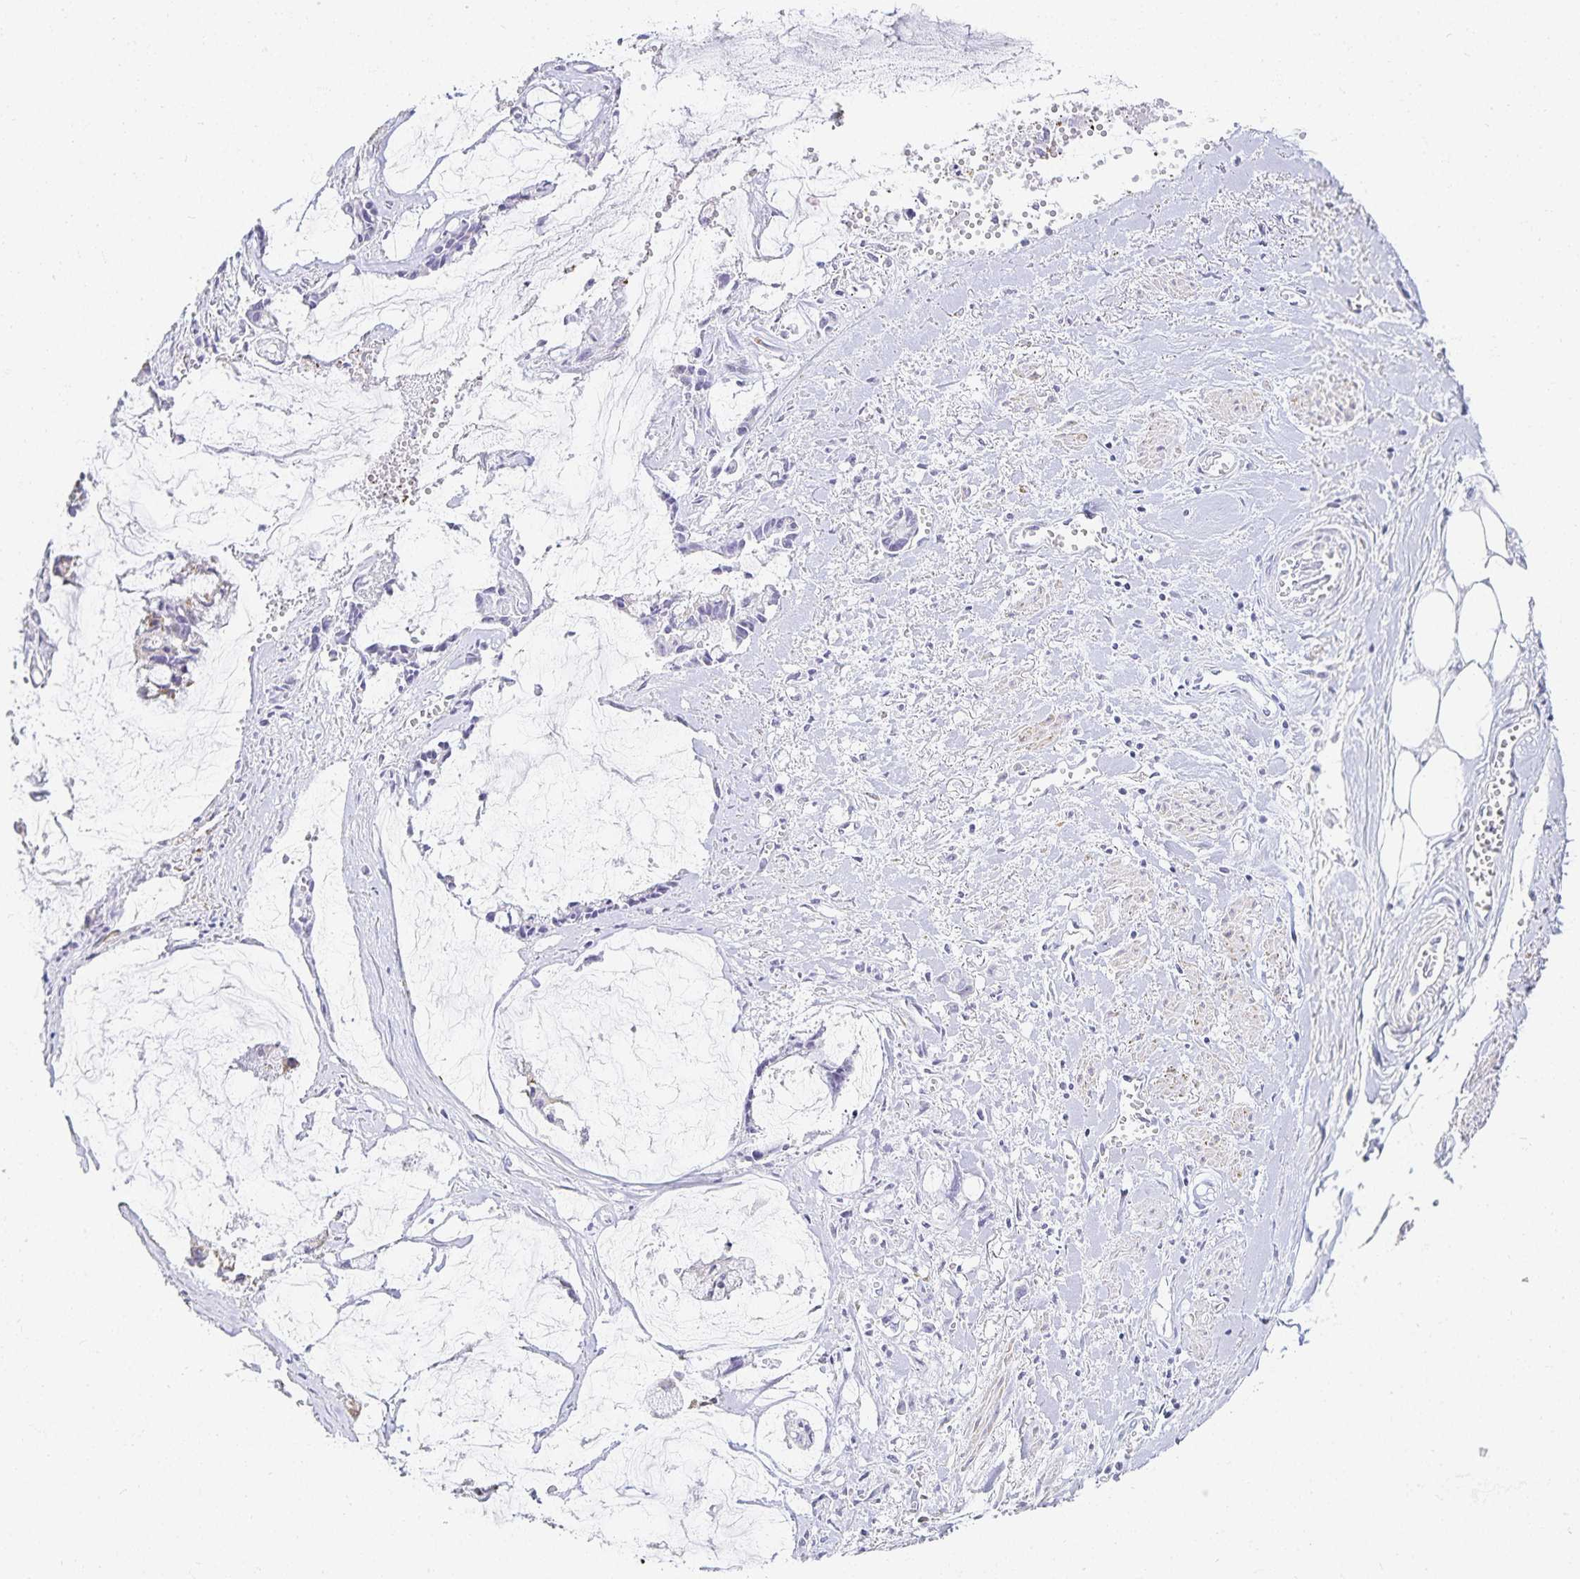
{"staining": {"intensity": "weak", "quantity": "<25%", "location": "cytoplasmic/membranous"}, "tissue": "ovarian cancer", "cell_type": "Tumor cells", "image_type": "cancer", "snomed": [{"axis": "morphology", "description": "Cystadenocarcinoma, mucinous, NOS"}, {"axis": "topography", "description": "Ovary"}], "caption": "Ovarian cancer (mucinous cystadenocarcinoma) was stained to show a protein in brown. There is no significant expression in tumor cells. Nuclei are stained in blue.", "gene": "GP2", "patient": {"sex": "female", "age": 90}}